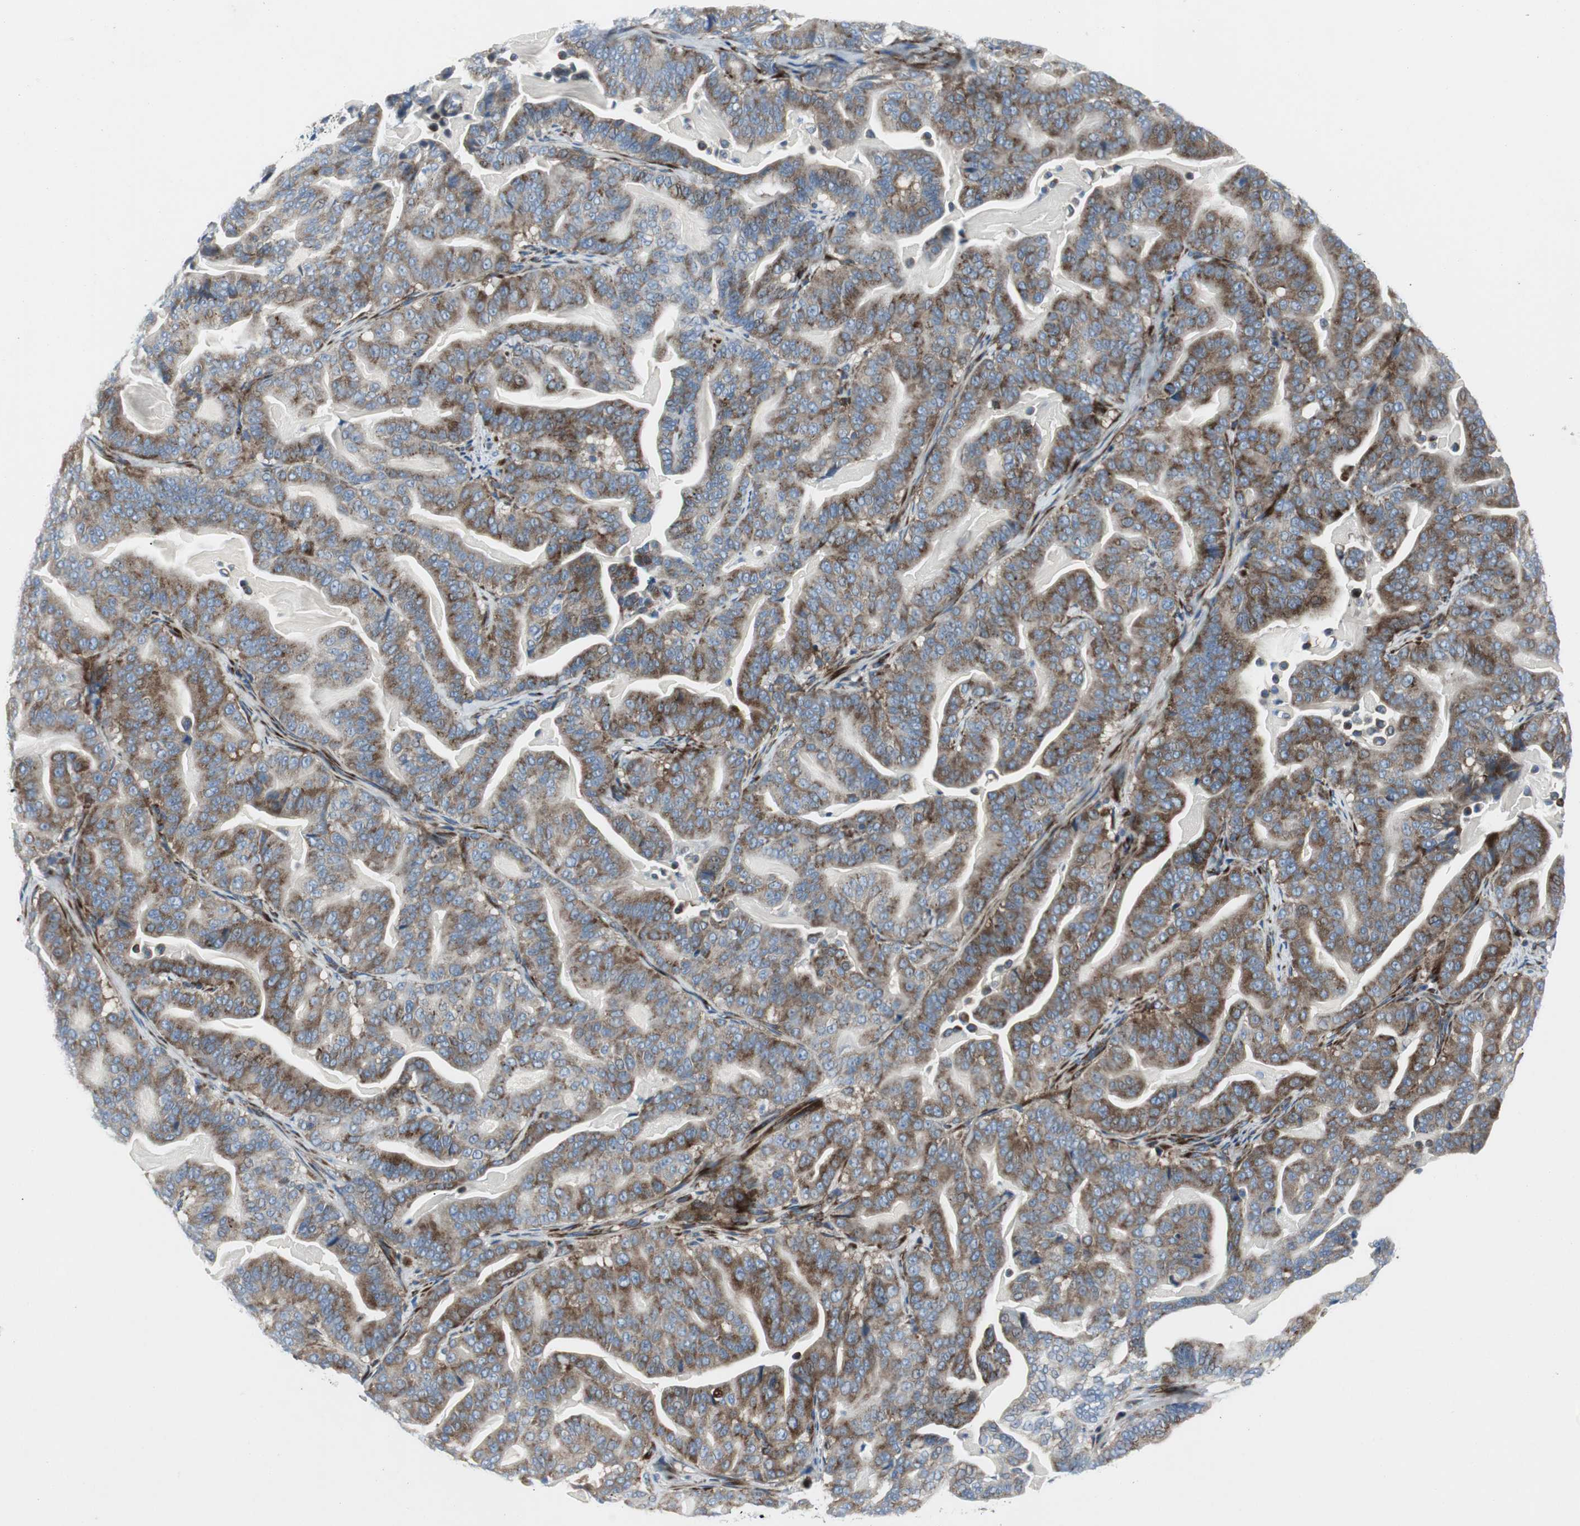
{"staining": {"intensity": "strong", "quantity": ">75%", "location": "cytoplasmic/membranous"}, "tissue": "pancreatic cancer", "cell_type": "Tumor cells", "image_type": "cancer", "snomed": [{"axis": "morphology", "description": "Adenocarcinoma, NOS"}, {"axis": "topography", "description": "Pancreas"}], "caption": "Approximately >75% of tumor cells in human pancreatic cancer display strong cytoplasmic/membranous protein positivity as visualized by brown immunohistochemical staining.", "gene": "BBC3", "patient": {"sex": "male", "age": 63}}